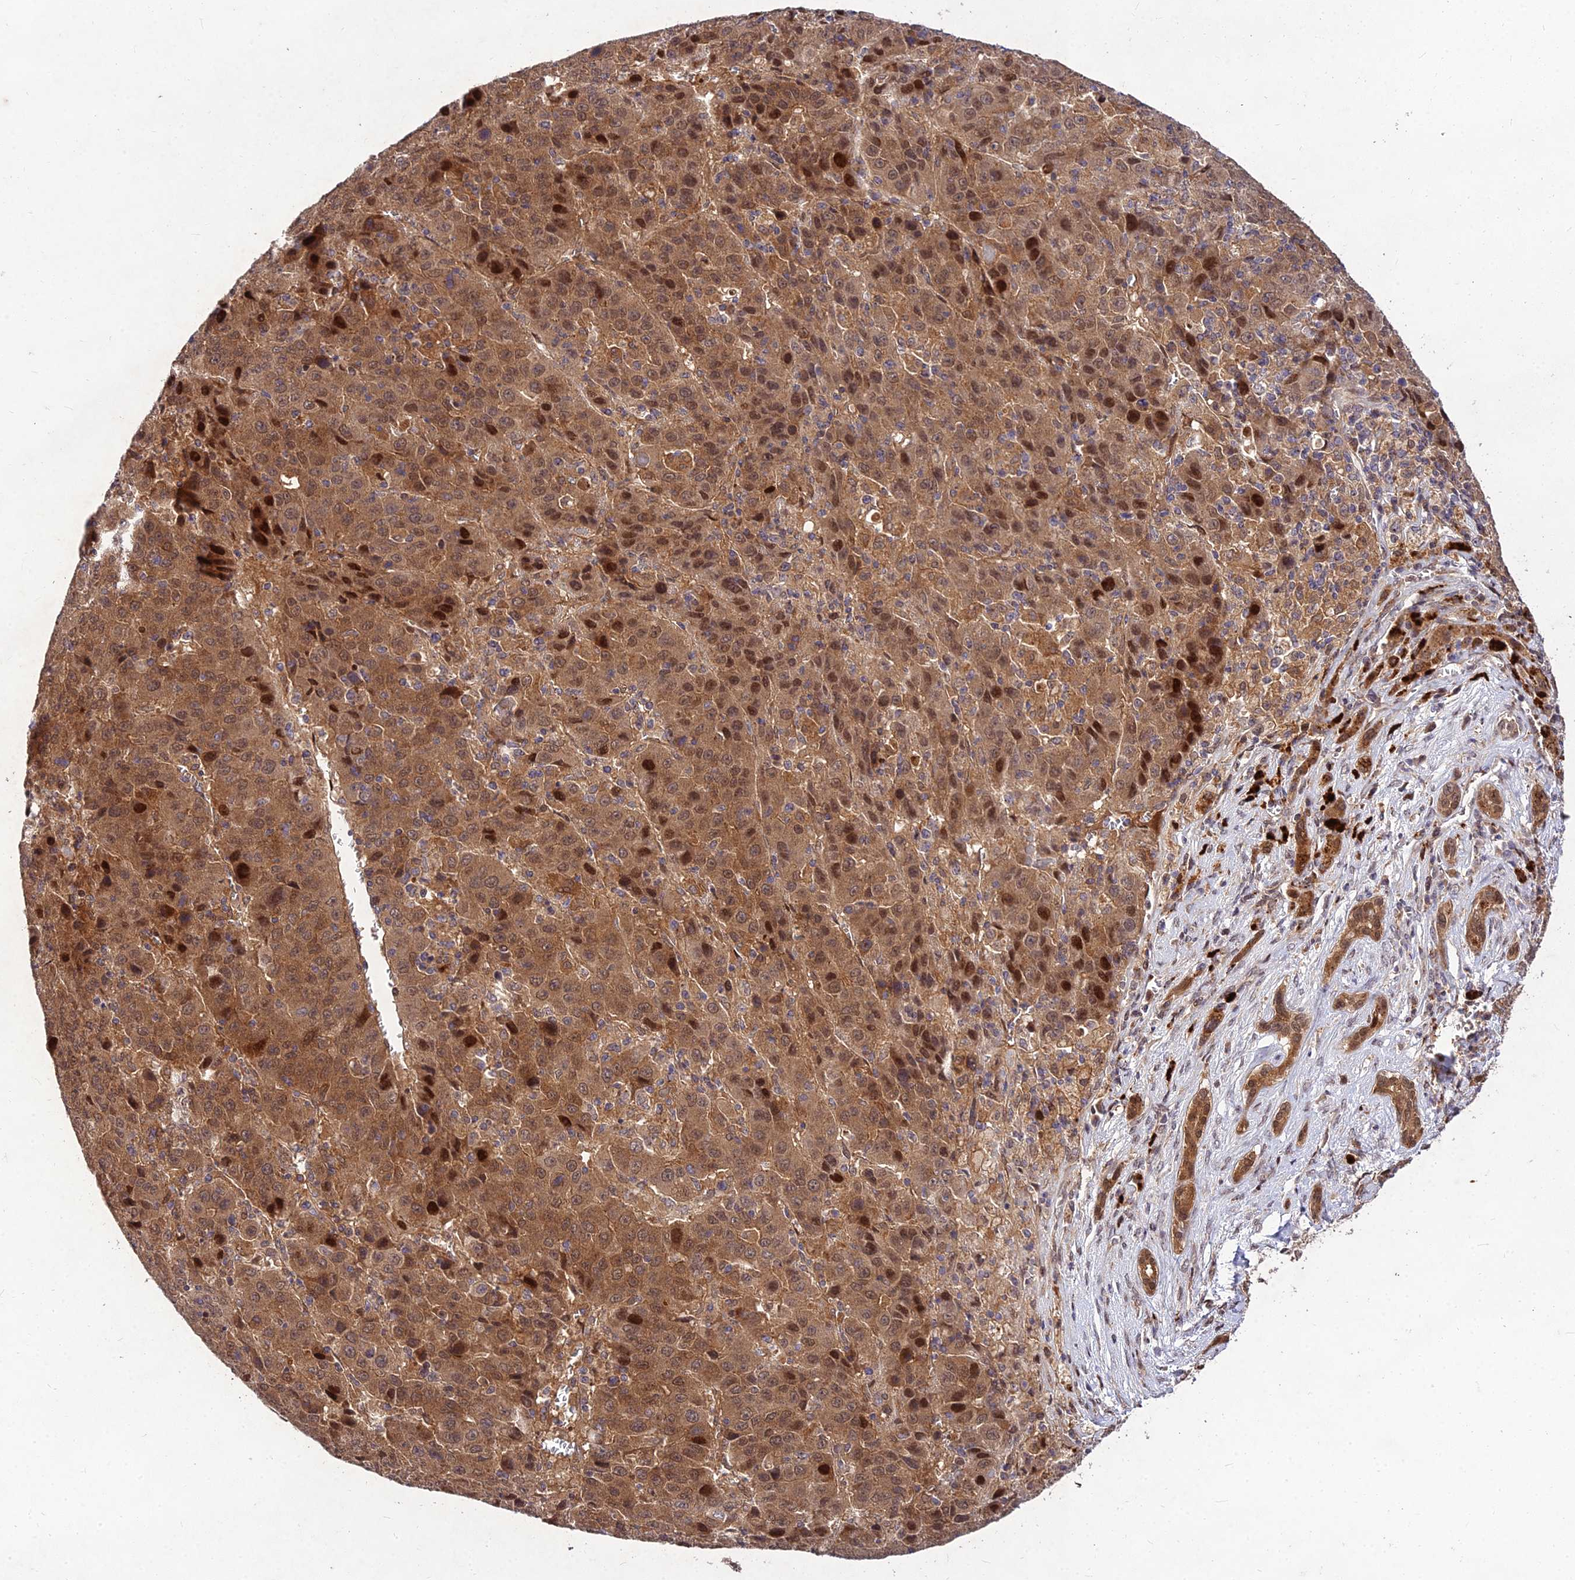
{"staining": {"intensity": "moderate", "quantity": ">75%", "location": "cytoplasmic/membranous,nuclear"}, "tissue": "liver cancer", "cell_type": "Tumor cells", "image_type": "cancer", "snomed": [{"axis": "morphology", "description": "Carcinoma, Hepatocellular, NOS"}, {"axis": "topography", "description": "Liver"}], "caption": "The image reveals immunohistochemical staining of hepatocellular carcinoma (liver). There is moderate cytoplasmic/membranous and nuclear expression is identified in about >75% of tumor cells. The staining was performed using DAB (3,3'-diaminobenzidine) to visualize the protein expression in brown, while the nuclei were stained in blue with hematoxylin (Magnification: 20x).", "gene": "MKKS", "patient": {"sex": "female", "age": 53}}